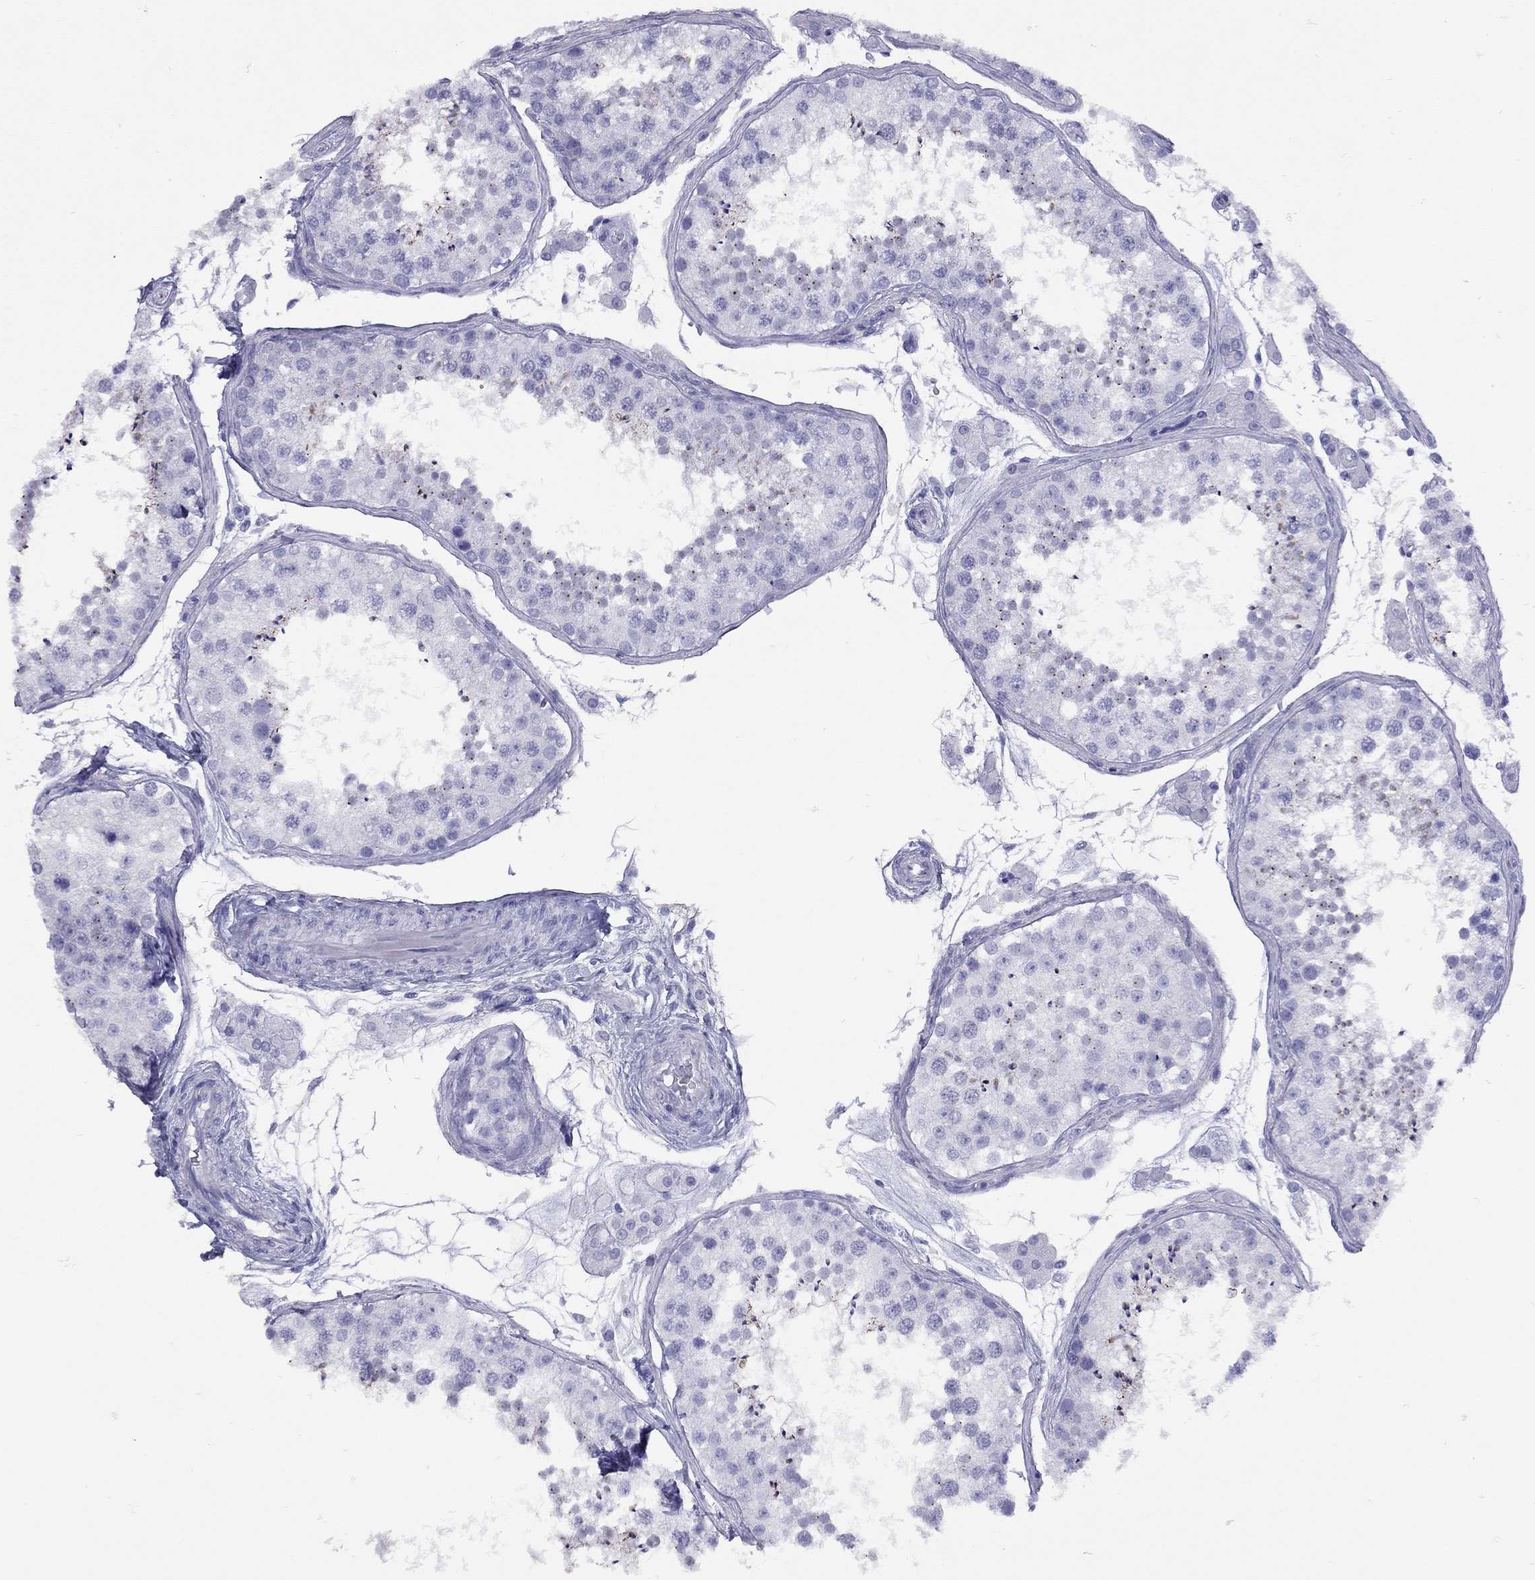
{"staining": {"intensity": "negative", "quantity": "none", "location": "none"}, "tissue": "testis", "cell_type": "Cells in seminiferous ducts", "image_type": "normal", "snomed": [{"axis": "morphology", "description": "Normal tissue, NOS"}, {"axis": "topography", "description": "Testis"}], "caption": "Immunohistochemistry micrograph of normal human testis stained for a protein (brown), which displays no expression in cells in seminiferous ducts.", "gene": "GRIA2", "patient": {"sex": "male", "age": 41}}